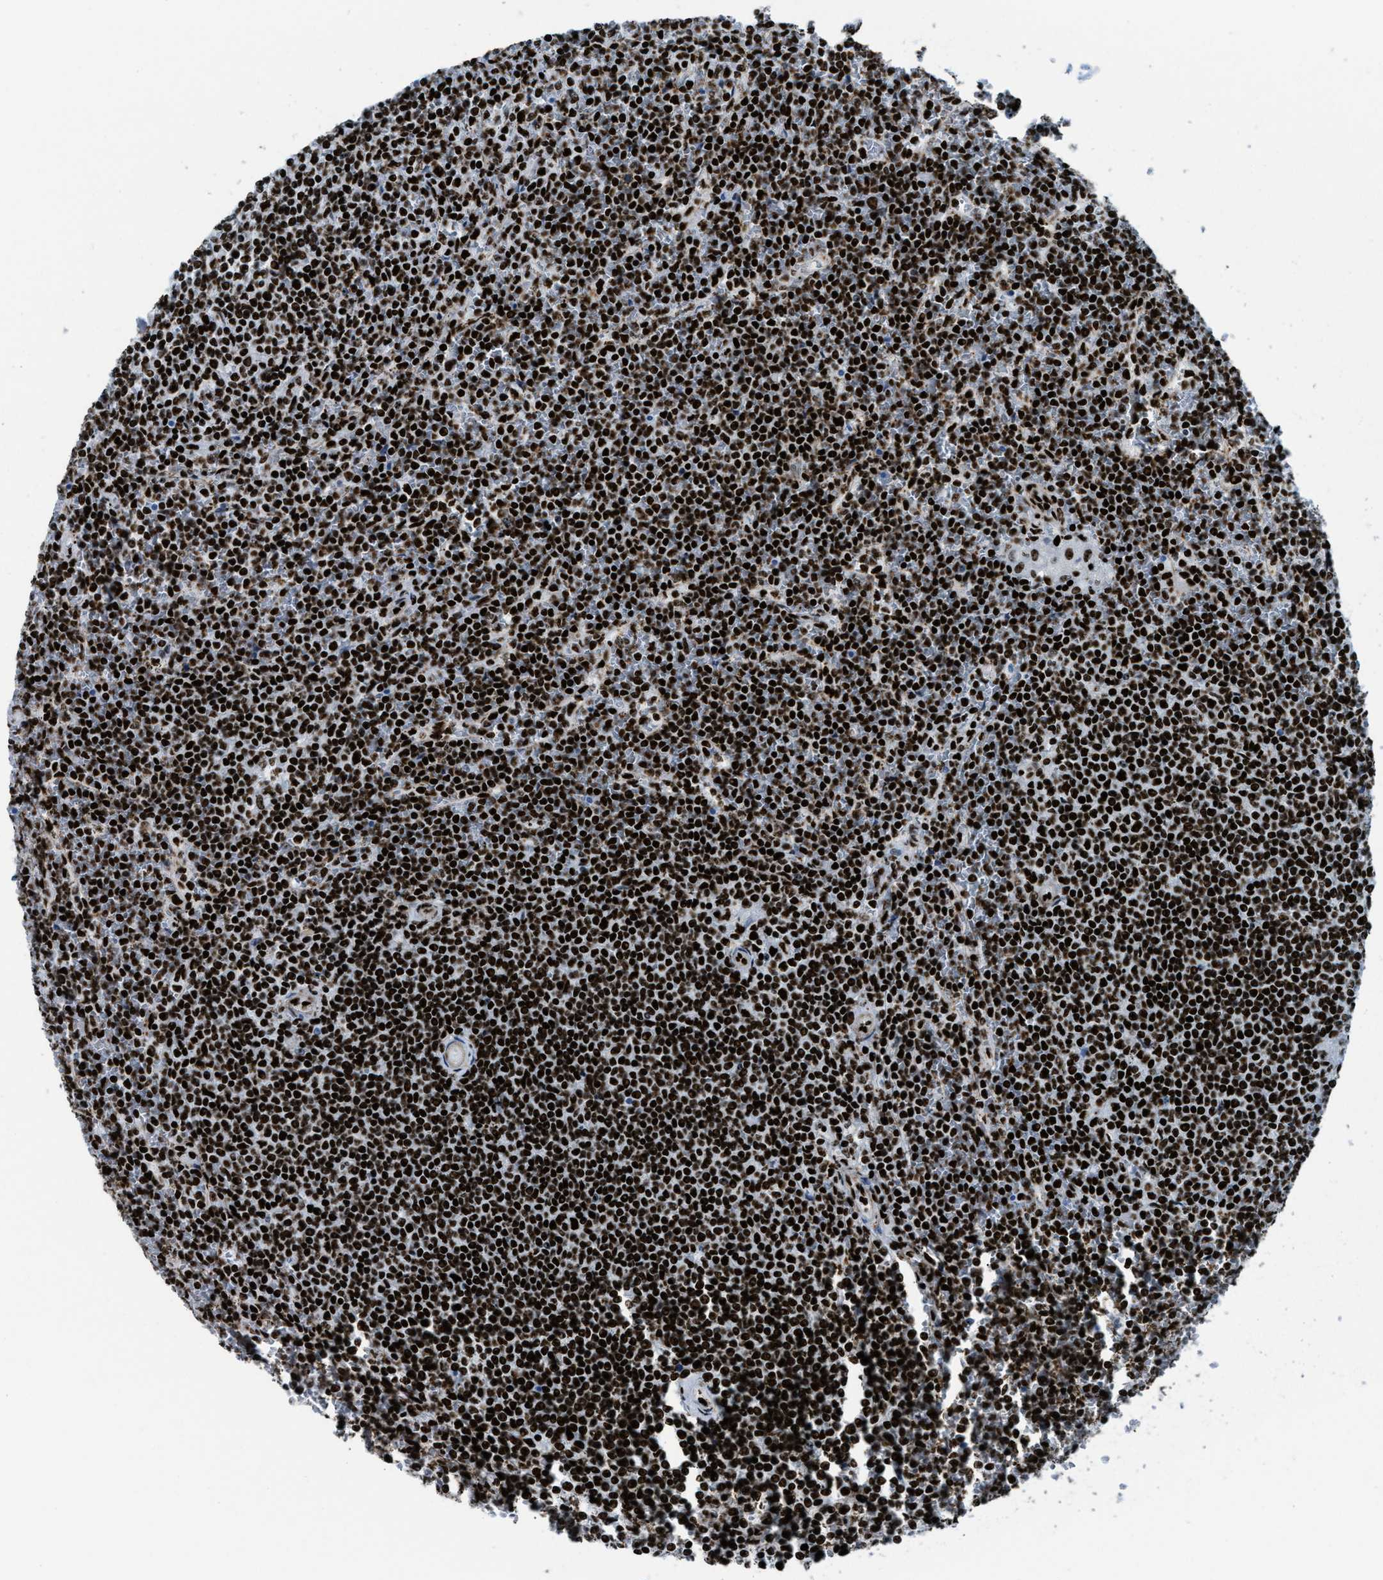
{"staining": {"intensity": "strong", "quantity": ">75%", "location": "nuclear"}, "tissue": "lymphoma", "cell_type": "Tumor cells", "image_type": "cancer", "snomed": [{"axis": "morphology", "description": "Malignant lymphoma, non-Hodgkin's type, Low grade"}, {"axis": "topography", "description": "Spleen"}], "caption": "The histopathology image exhibits staining of low-grade malignant lymphoma, non-Hodgkin's type, revealing strong nuclear protein expression (brown color) within tumor cells. (Brightfield microscopy of DAB IHC at high magnification).", "gene": "NONO", "patient": {"sex": "female", "age": 19}}